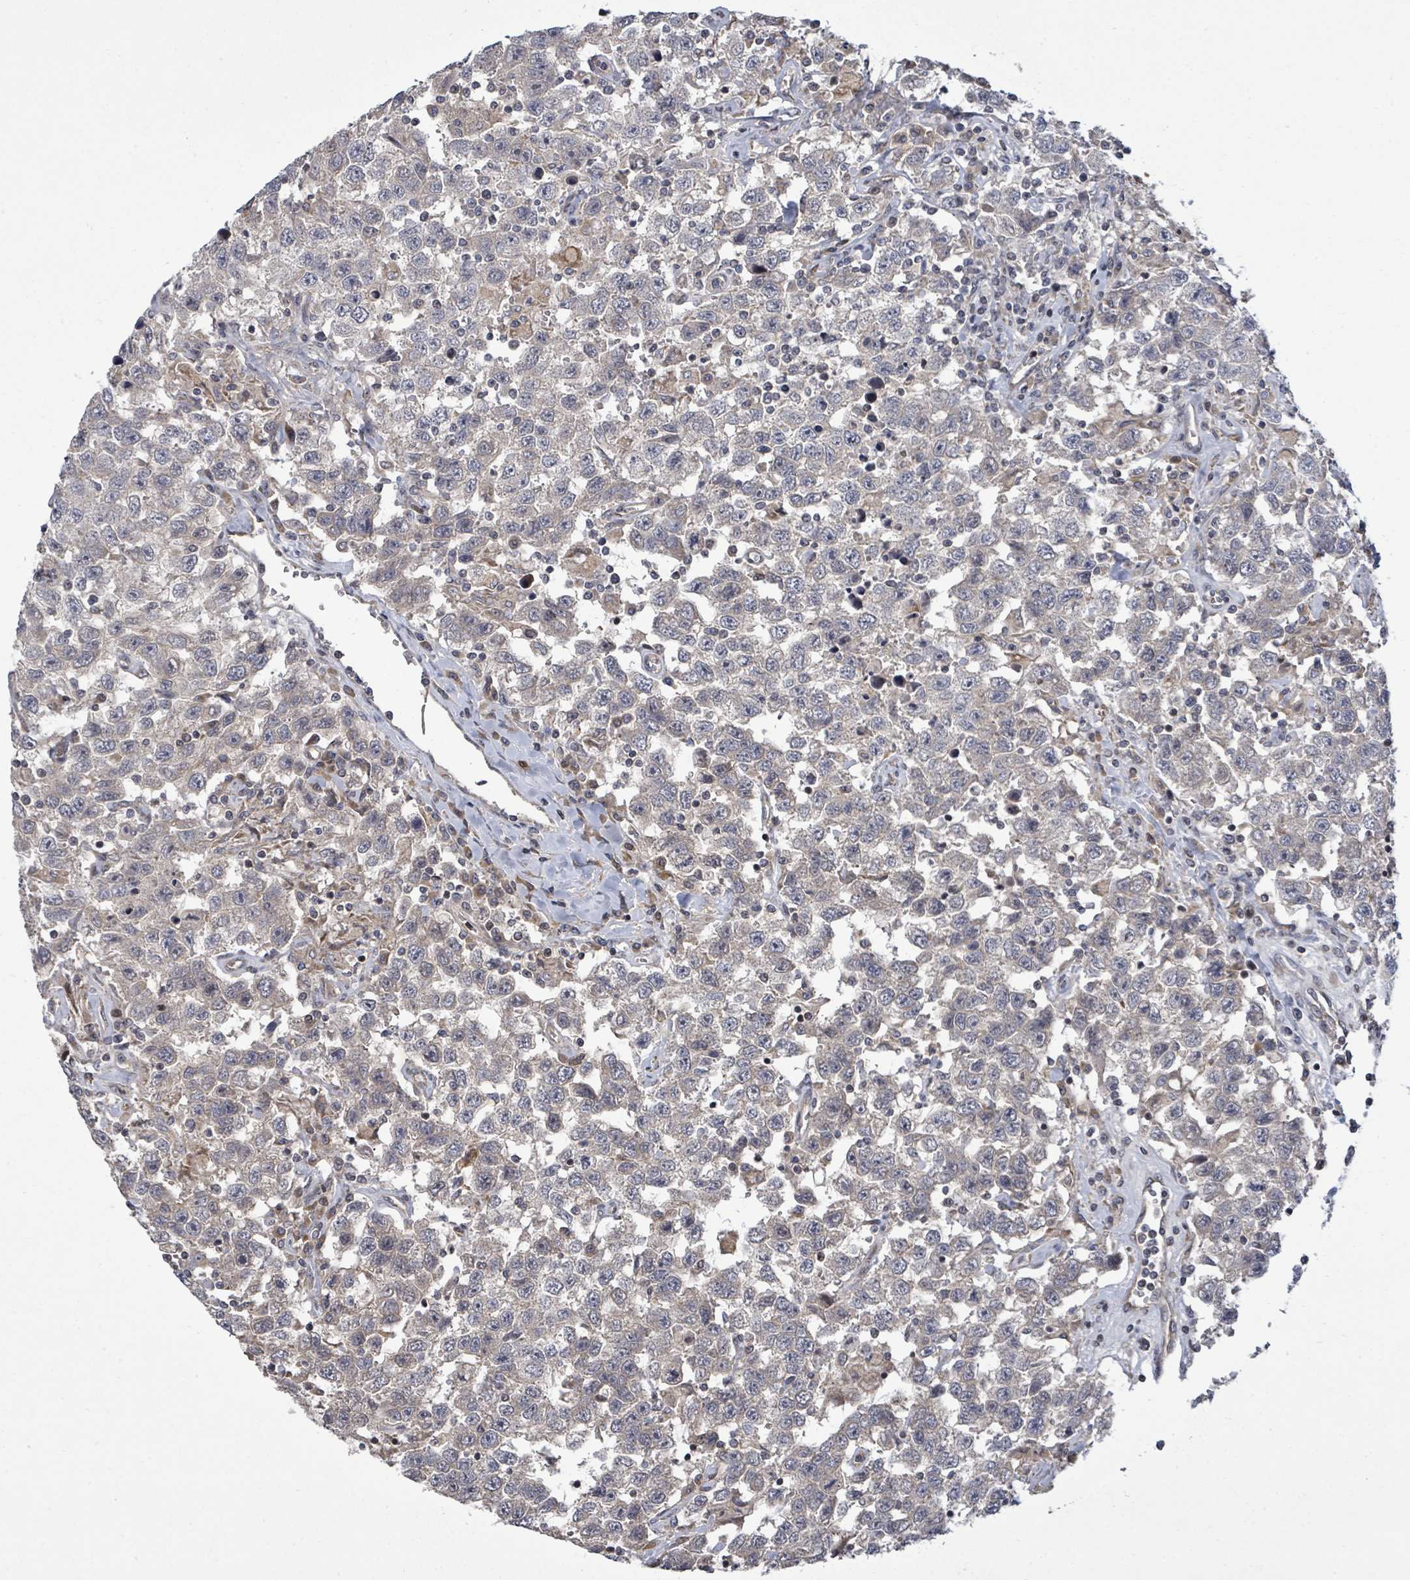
{"staining": {"intensity": "negative", "quantity": "none", "location": "none"}, "tissue": "testis cancer", "cell_type": "Tumor cells", "image_type": "cancer", "snomed": [{"axis": "morphology", "description": "Seminoma, NOS"}, {"axis": "topography", "description": "Testis"}], "caption": "IHC of human testis cancer reveals no positivity in tumor cells.", "gene": "KRTAP27-1", "patient": {"sex": "male", "age": 41}}